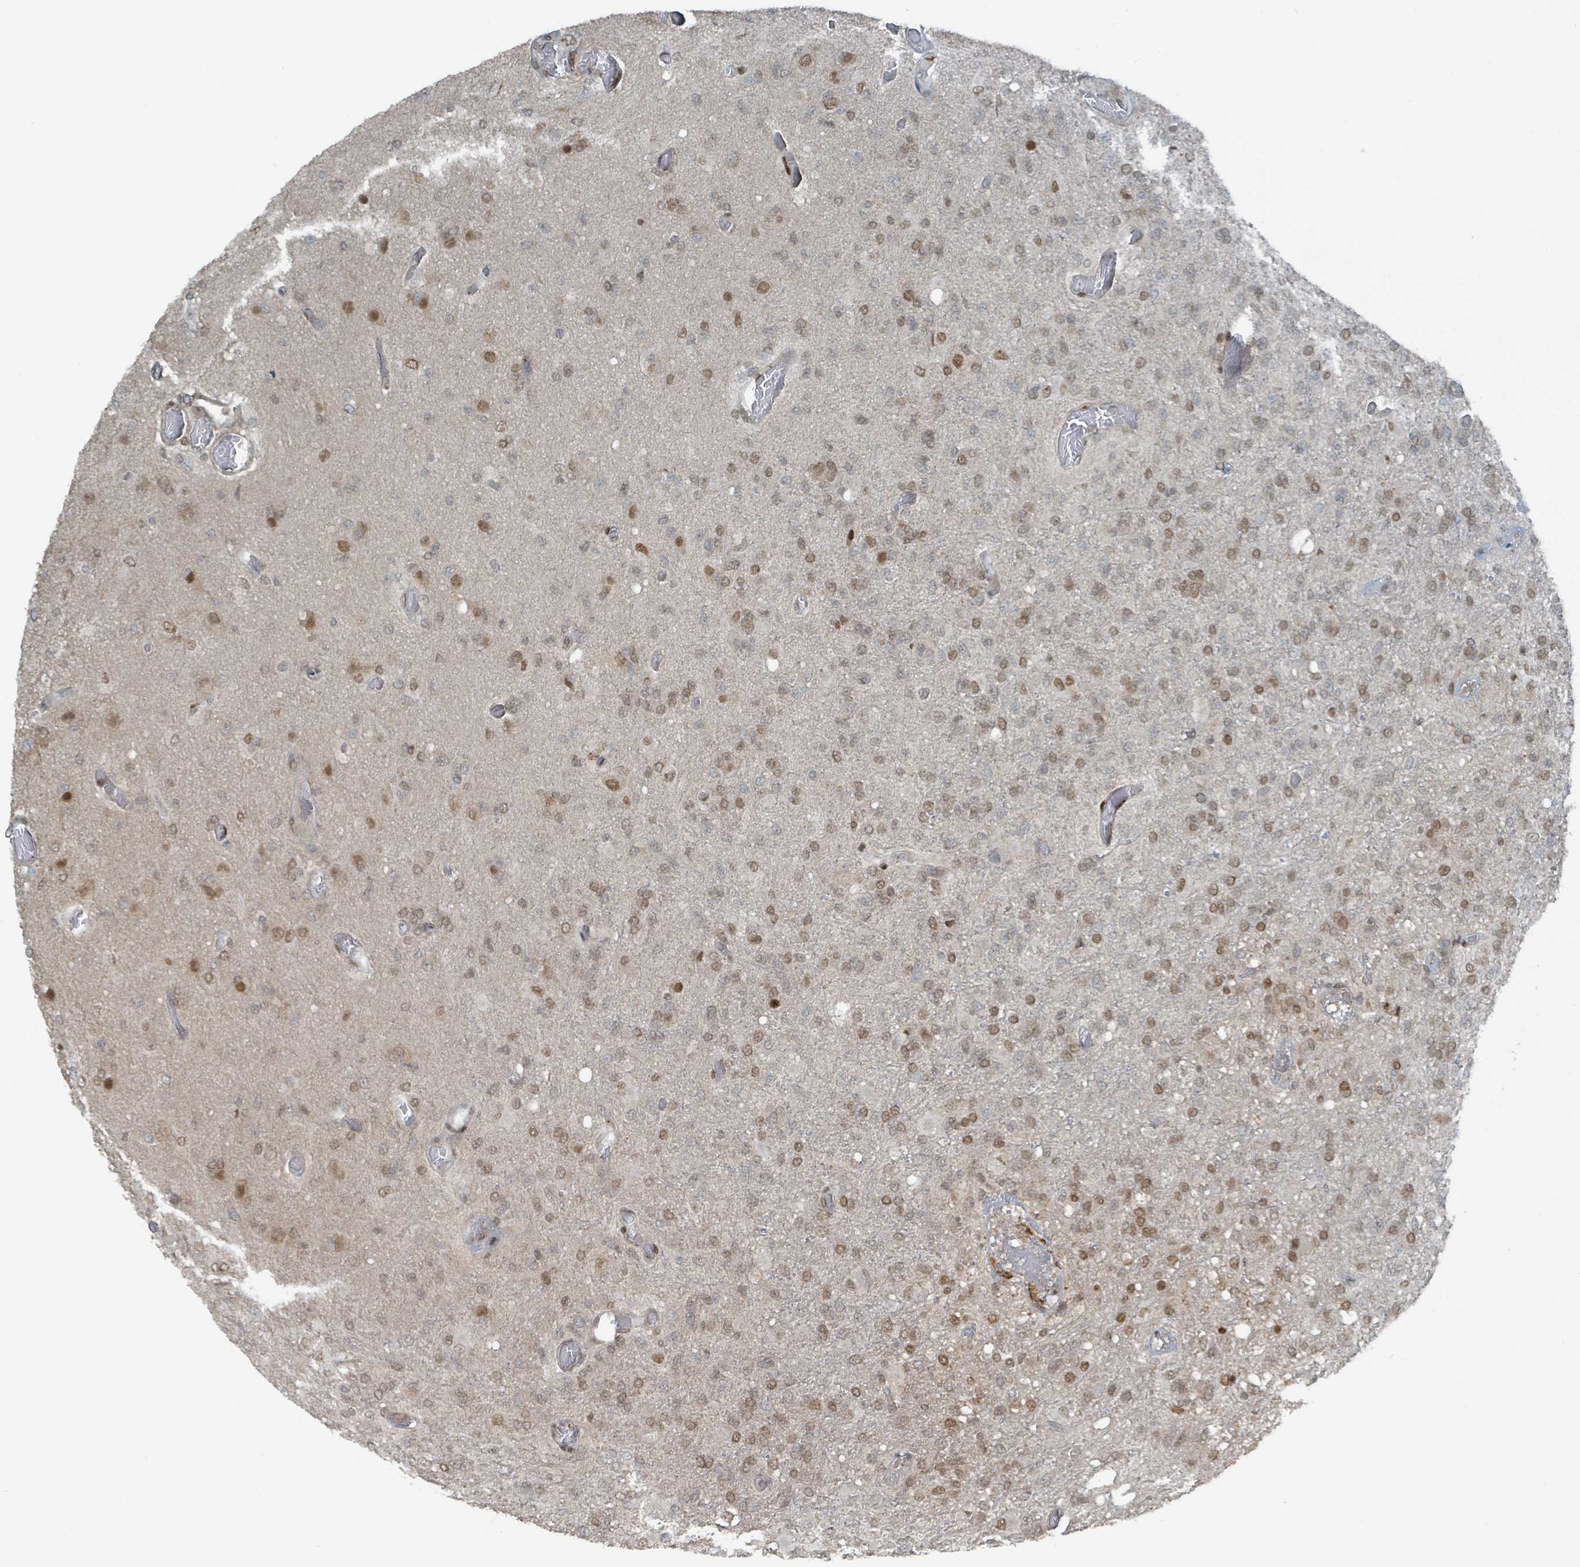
{"staining": {"intensity": "moderate", "quantity": ">75%", "location": "nuclear"}, "tissue": "glioma", "cell_type": "Tumor cells", "image_type": "cancer", "snomed": [{"axis": "morphology", "description": "Glioma, malignant, High grade"}, {"axis": "topography", "description": "Brain"}], "caption": "Malignant glioma (high-grade) stained for a protein exhibits moderate nuclear positivity in tumor cells.", "gene": "PHIP", "patient": {"sex": "female", "age": 74}}